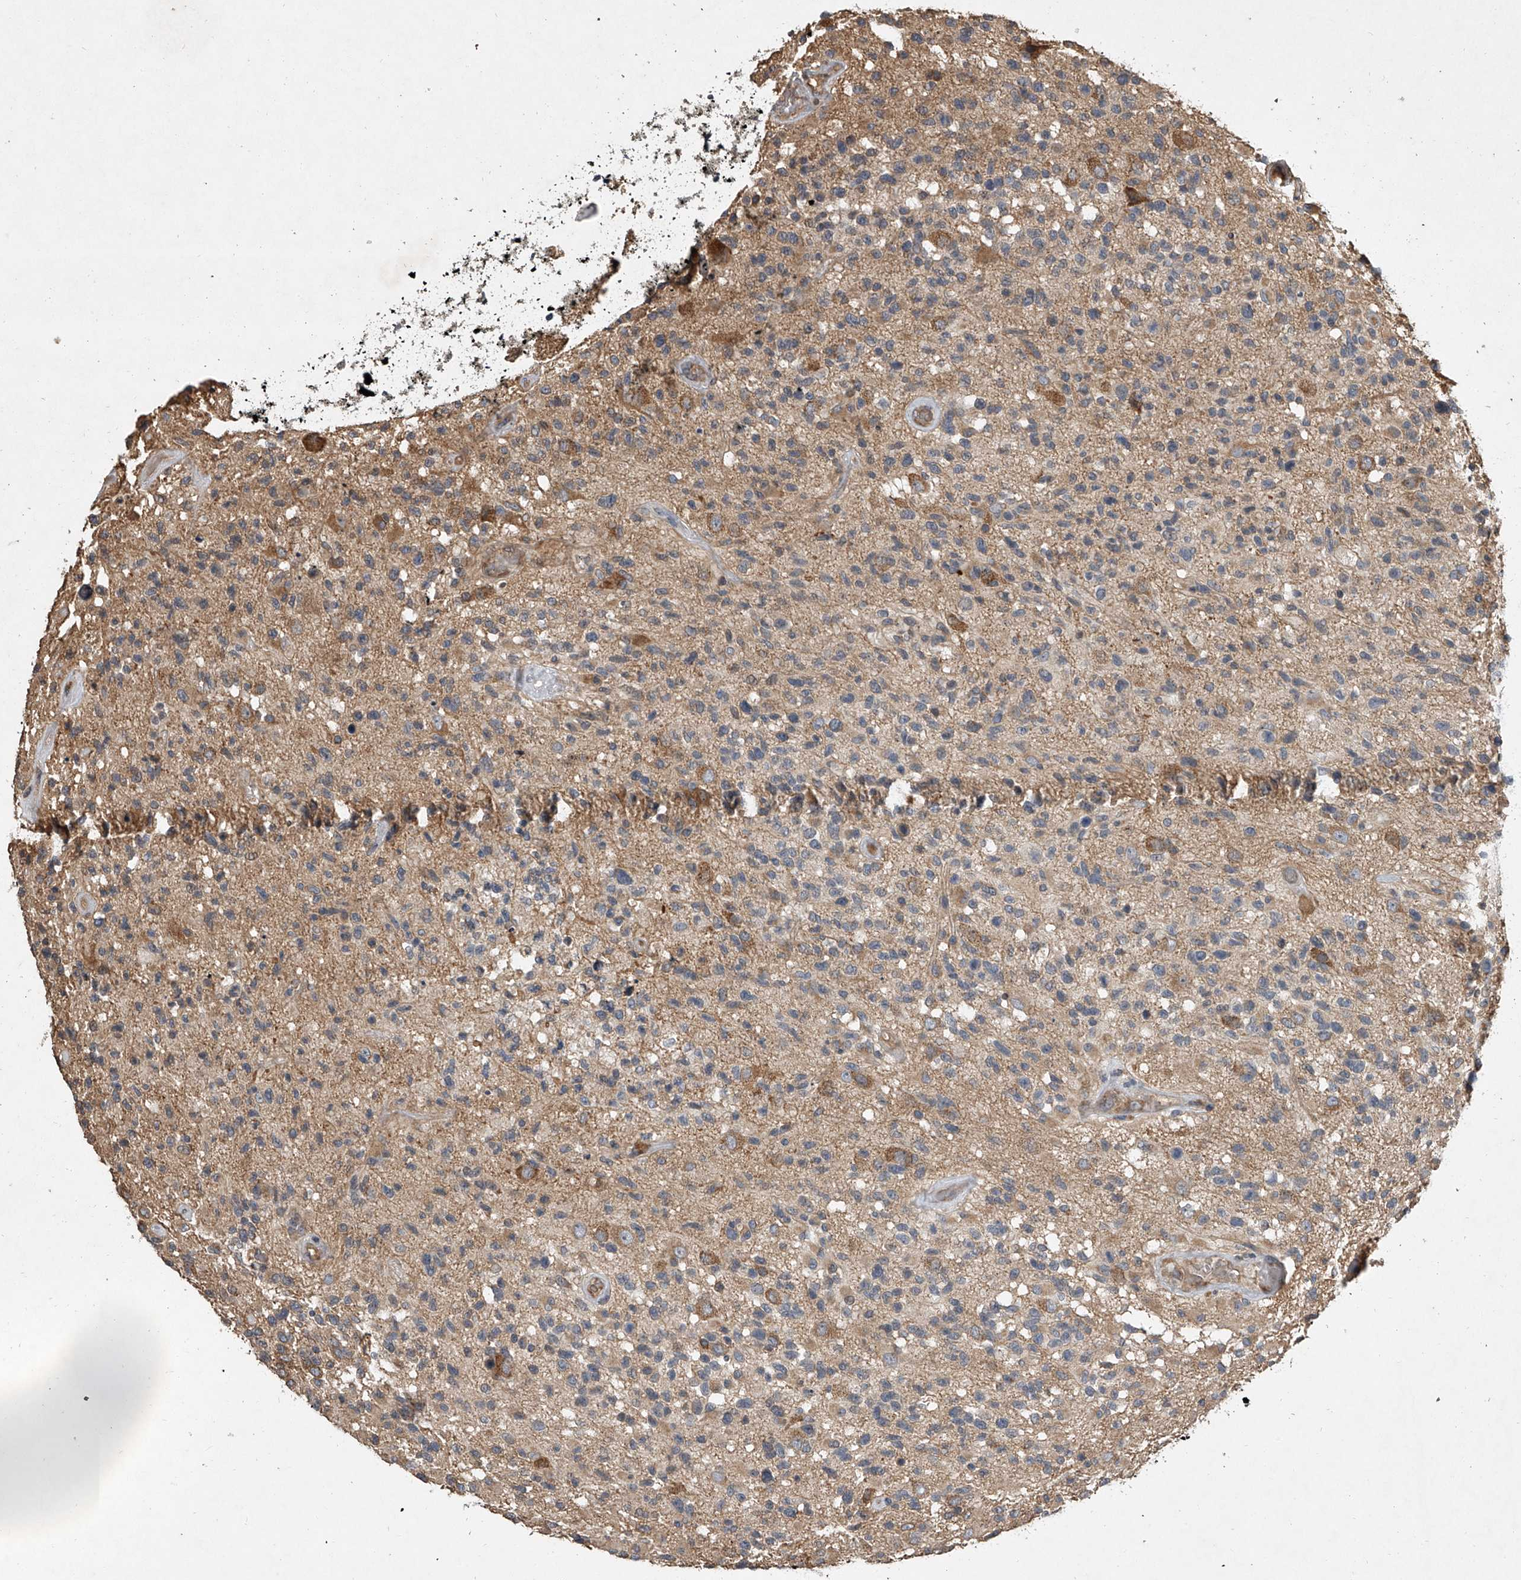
{"staining": {"intensity": "moderate", "quantity": "<25%", "location": "cytoplasmic/membranous"}, "tissue": "glioma", "cell_type": "Tumor cells", "image_type": "cancer", "snomed": [{"axis": "morphology", "description": "Glioma, malignant, High grade"}, {"axis": "morphology", "description": "Glioblastoma, NOS"}, {"axis": "topography", "description": "Brain"}], "caption": "Immunohistochemistry photomicrograph of neoplastic tissue: human glioma stained using immunohistochemistry shows low levels of moderate protein expression localized specifically in the cytoplasmic/membranous of tumor cells, appearing as a cytoplasmic/membranous brown color.", "gene": "NFS1", "patient": {"sex": "male", "age": 60}}